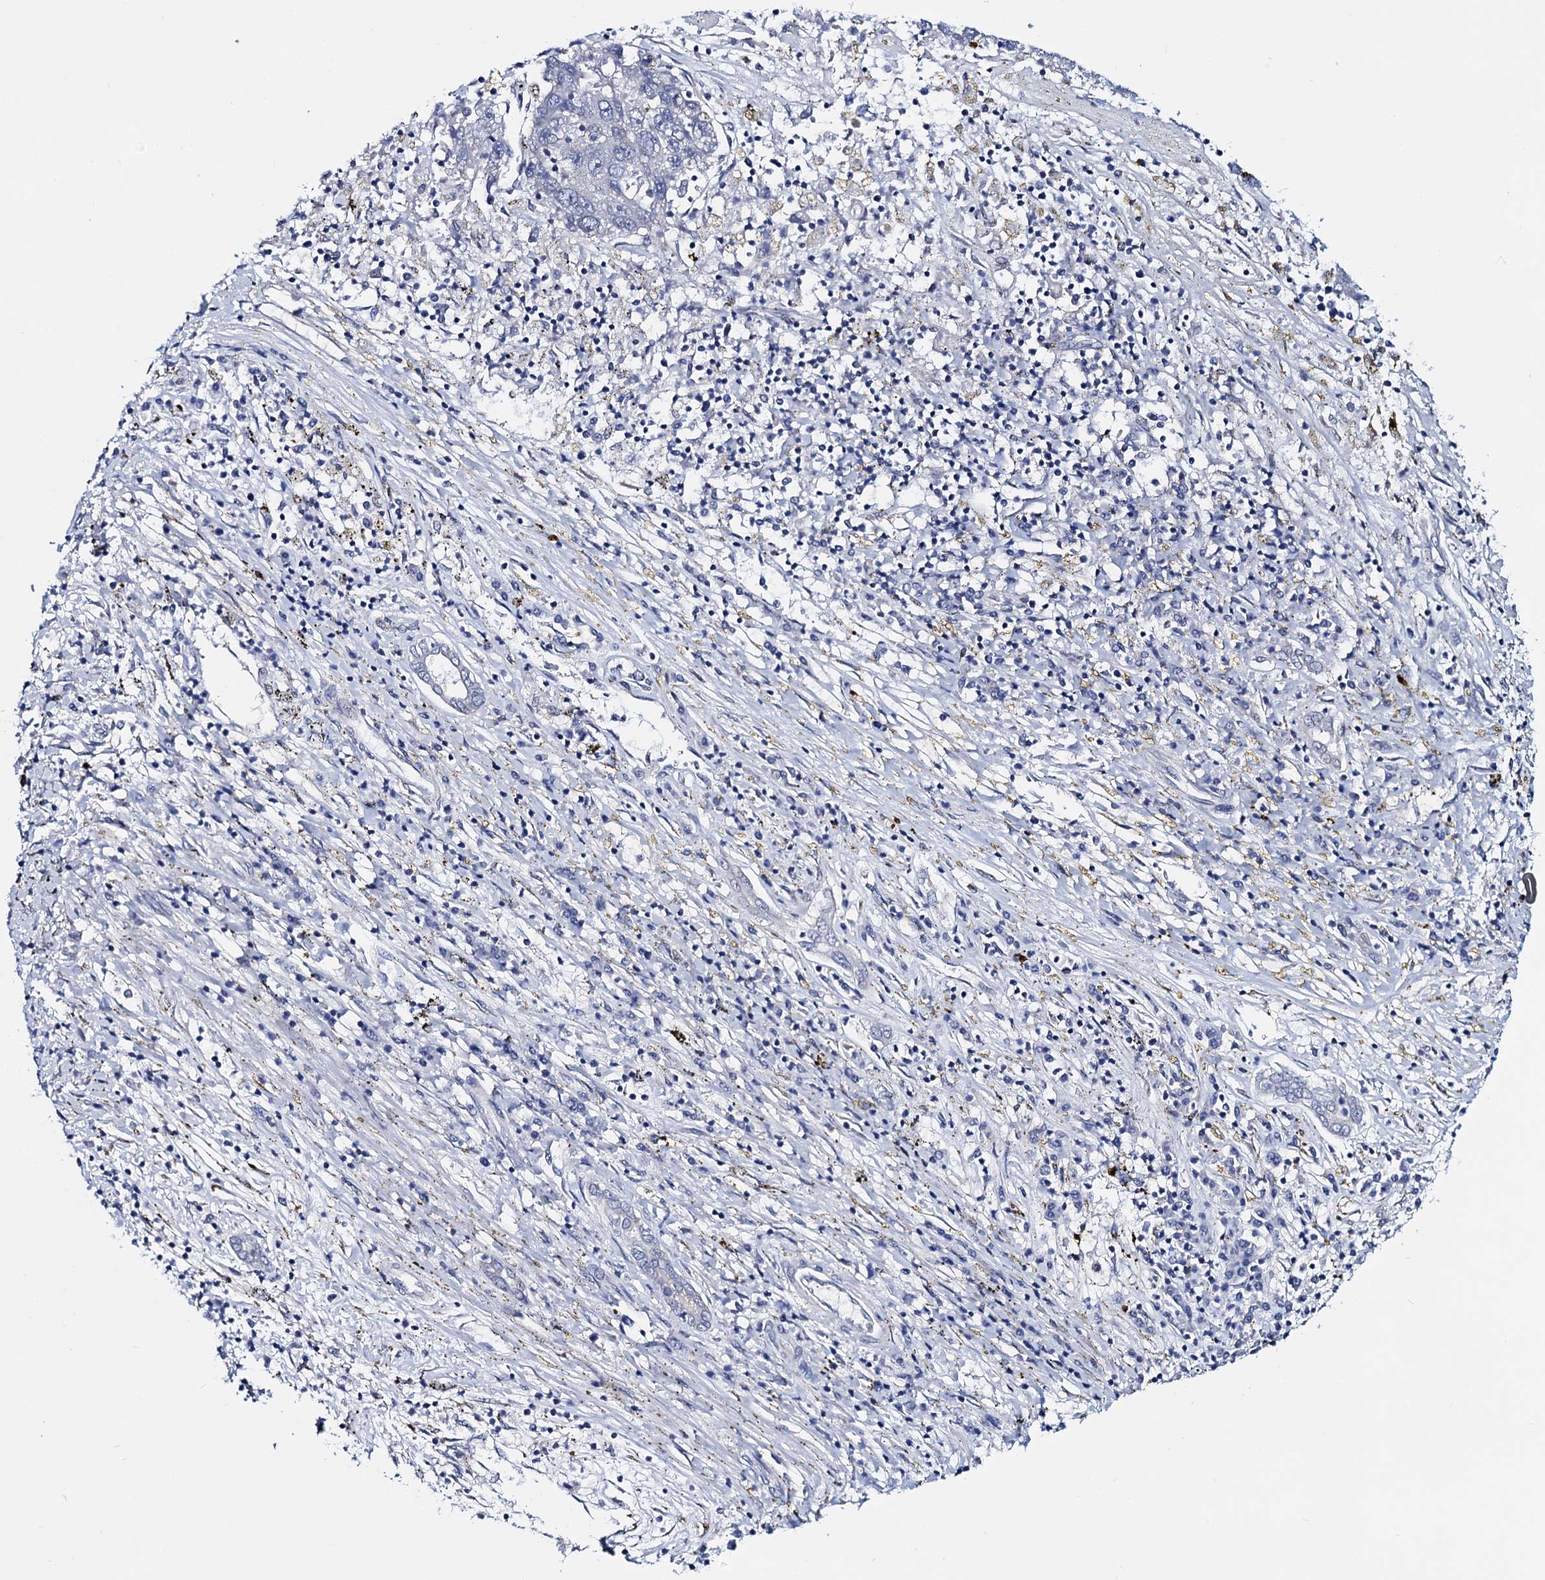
{"staining": {"intensity": "negative", "quantity": "none", "location": "none"}, "tissue": "liver cancer", "cell_type": "Tumor cells", "image_type": "cancer", "snomed": [{"axis": "morphology", "description": "Carcinoma, Hepatocellular, NOS"}, {"axis": "topography", "description": "Liver"}], "caption": "High magnification brightfield microscopy of hepatocellular carcinoma (liver) stained with DAB (brown) and counterstained with hematoxylin (blue): tumor cells show no significant expression. The staining was performed using DAB (3,3'-diaminobenzidine) to visualize the protein expression in brown, while the nuclei were stained in blue with hematoxylin (Magnification: 20x).", "gene": "C16orf87", "patient": {"sex": "male", "age": 49}}